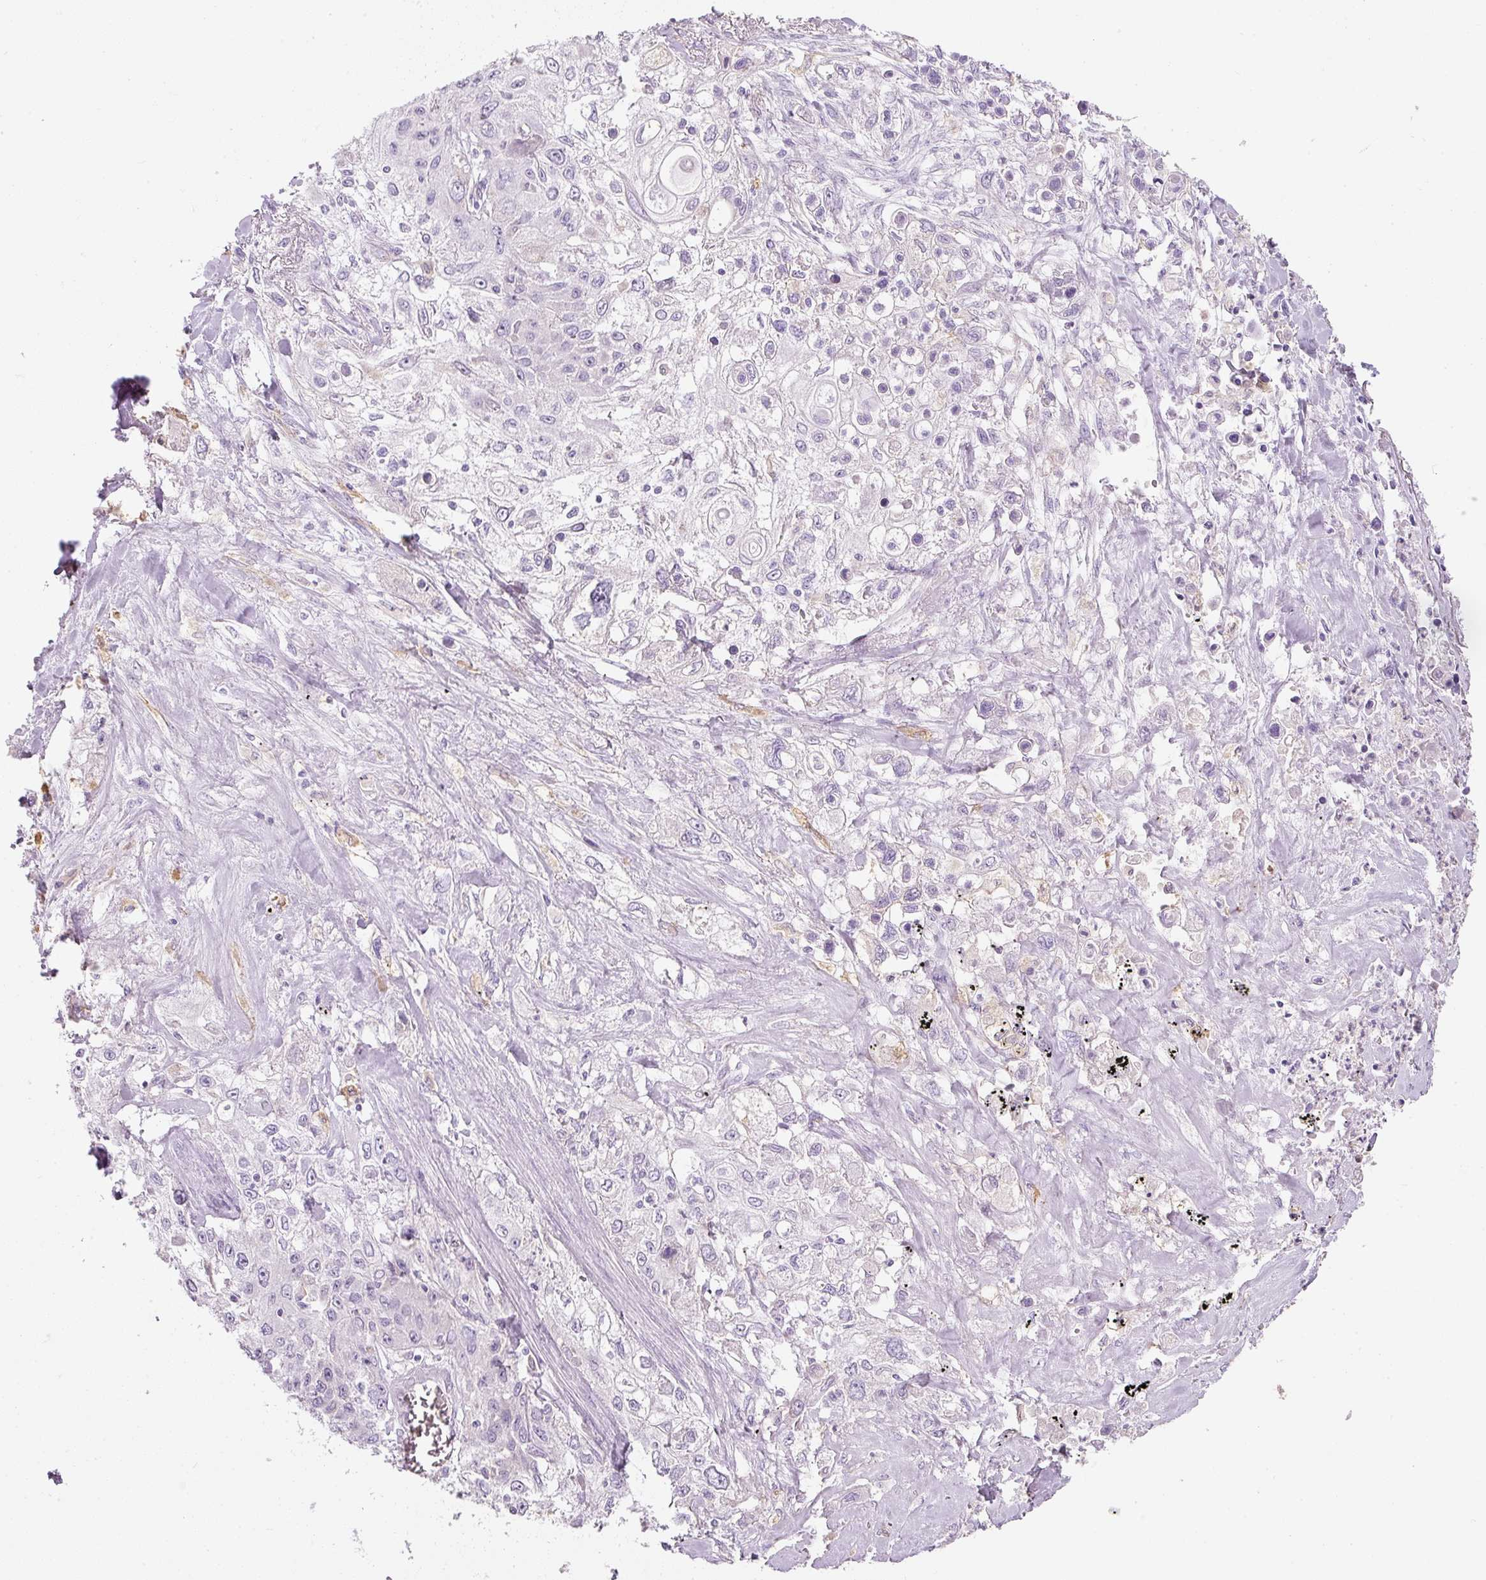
{"staining": {"intensity": "negative", "quantity": "none", "location": "none"}, "tissue": "lung cancer", "cell_type": "Tumor cells", "image_type": "cancer", "snomed": [{"axis": "morphology", "description": "Squamous cell carcinoma, NOS"}, {"axis": "topography", "description": "Lung"}], "caption": "DAB (3,3'-diaminobenzidine) immunohistochemical staining of lung cancer (squamous cell carcinoma) shows no significant positivity in tumor cells.", "gene": "DNM1", "patient": {"sex": "female", "age": 69}}